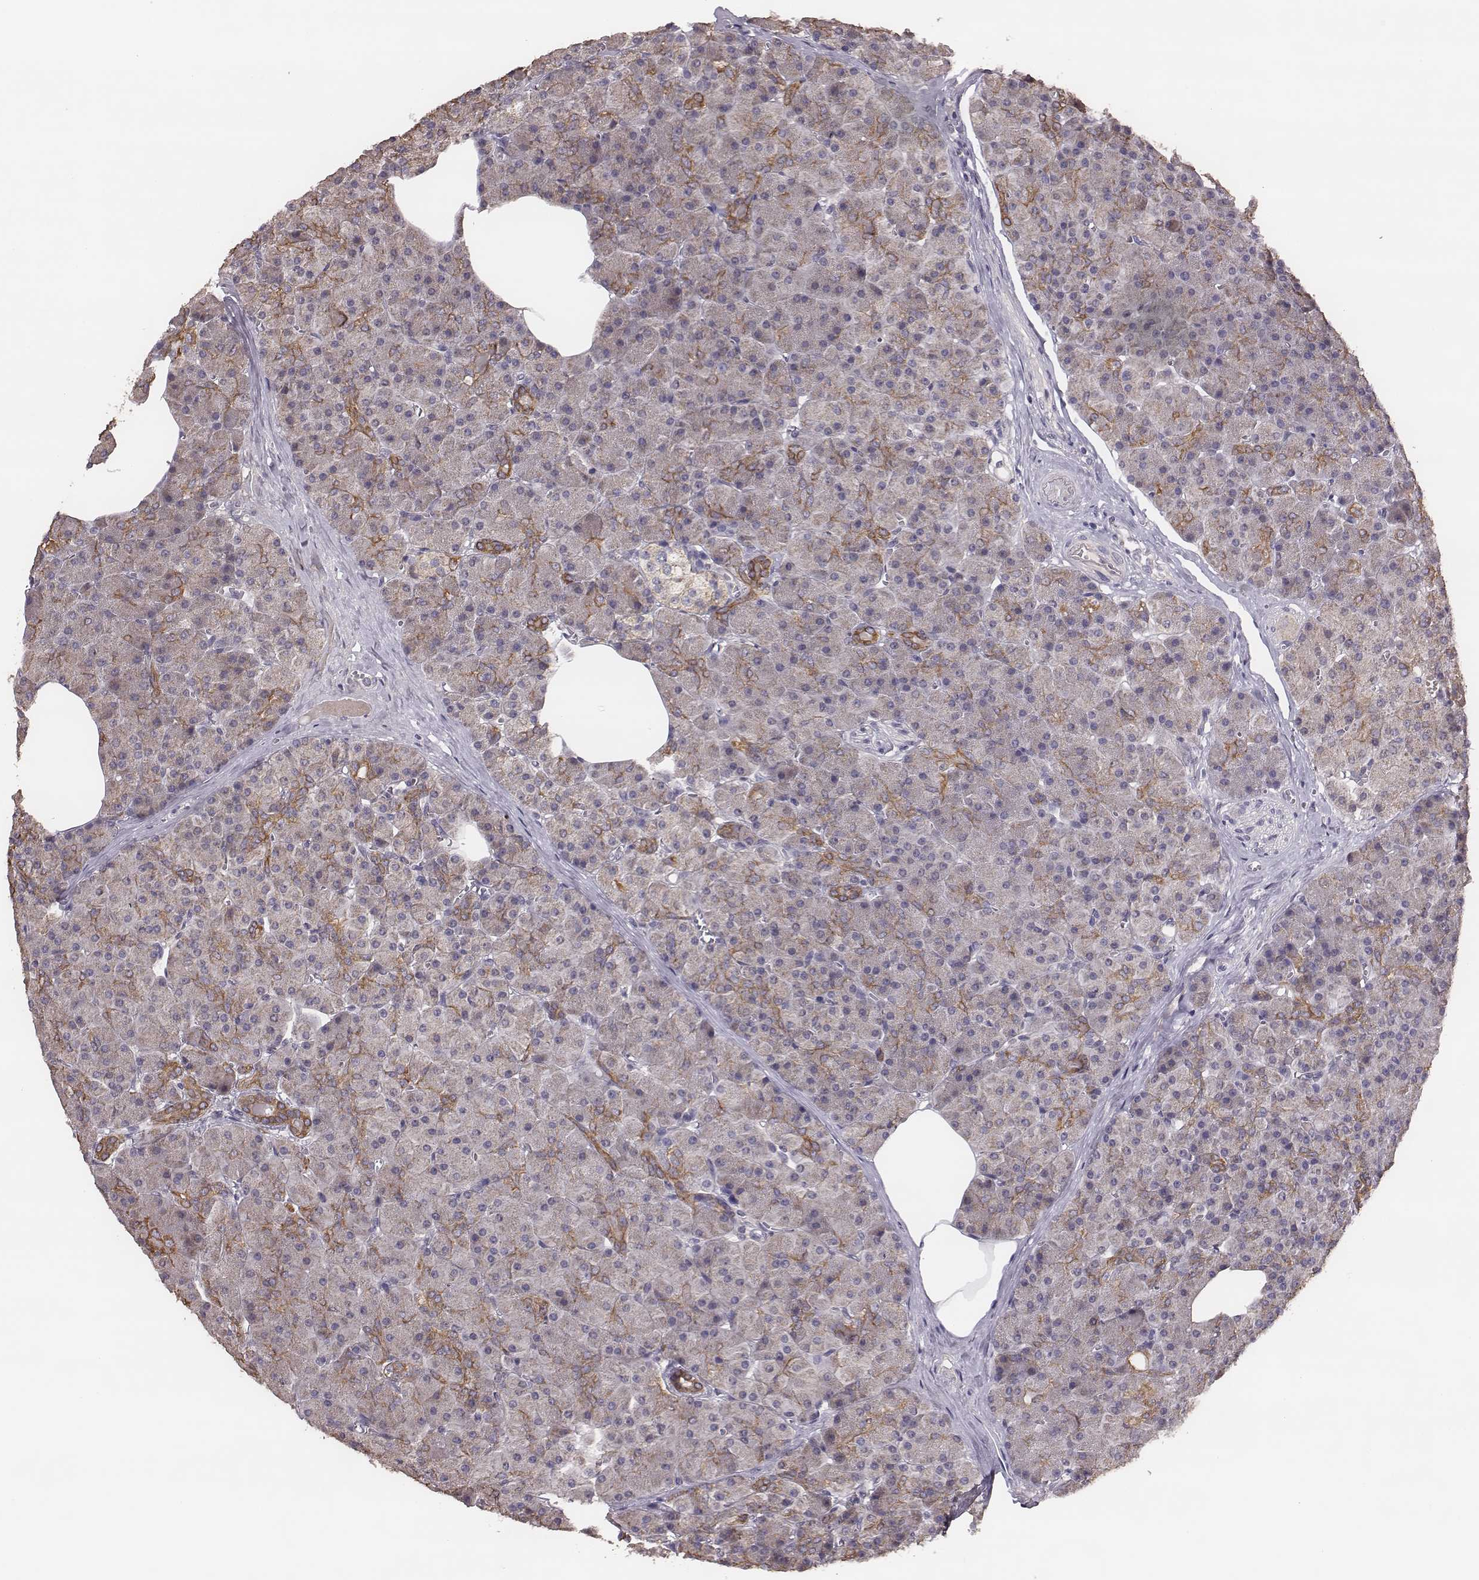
{"staining": {"intensity": "weak", "quantity": "25%-75%", "location": "cytoplasmic/membranous"}, "tissue": "pancreas", "cell_type": "Exocrine glandular cells", "image_type": "normal", "snomed": [{"axis": "morphology", "description": "Normal tissue, NOS"}, {"axis": "topography", "description": "Pancreas"}], "caption": "Protein staining exhibits weak cytoplasmic/membranous staining in about 25%-75% of exocrine glandular cells in unremarkable pancreas. The staining was performed using DAB (3,3'-diaminobenzidine), with brown indicating positive protein expression. Nuclei are stained blue with hematoxylin.", "gene": "HAVCR1", "patient": {"sex": "female", "age": 45}}